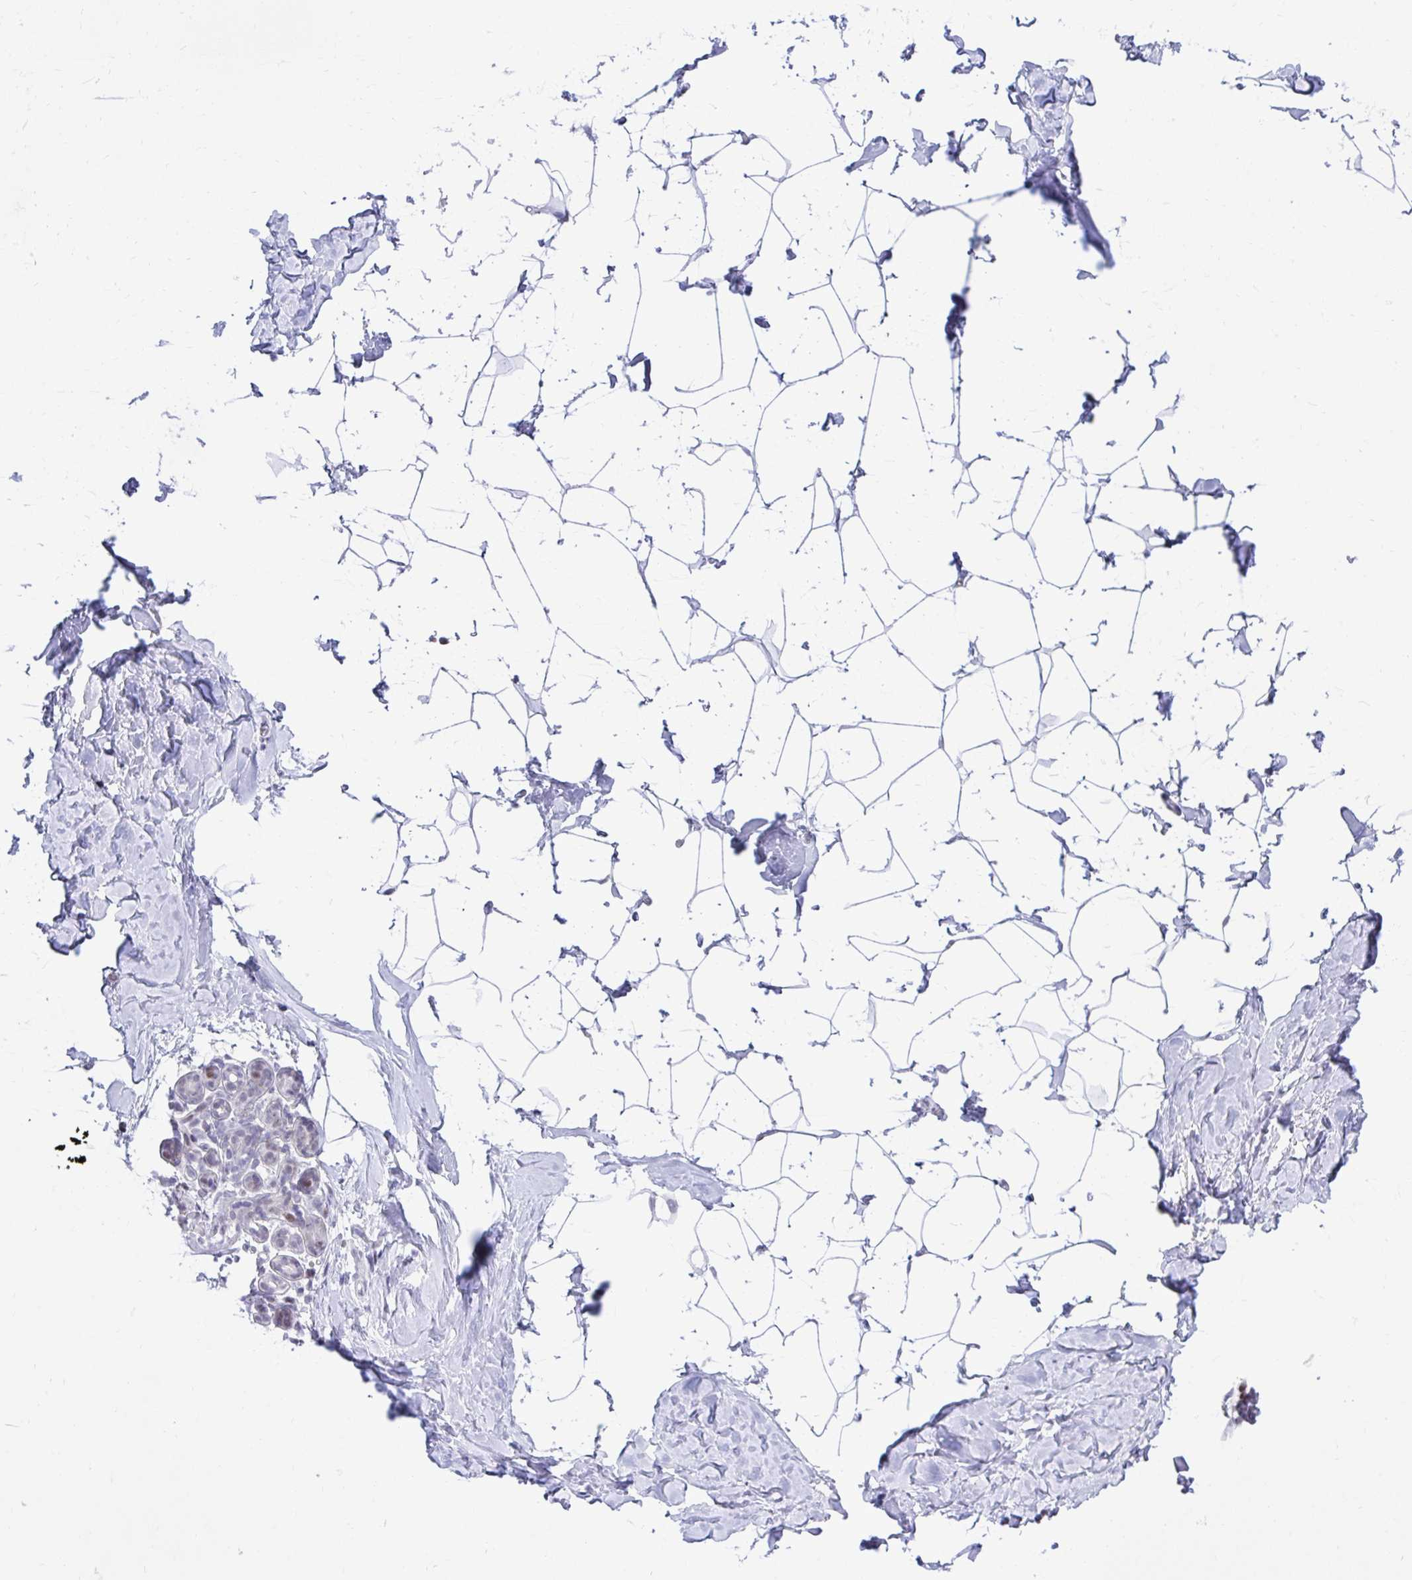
{"staining": {"intensity": "negative", "quantity": "none", "location": "none"}, "tissue": "breast", "cell_type": "Adipocytes", "image_type": "normal", "snomed": [{"axis": "morphology", "description": "Normal tissue, NOS"}, {"axis": "topography", "description": "Breast"}], "caption": "There is no significant positivity in adipocytes of breast. (DAB immunohistochemistry (IHC) visualized using brightfield microscopy, high magnification).", "gene": "GLDN", "patient": {"sex": "female", "age": 32}}